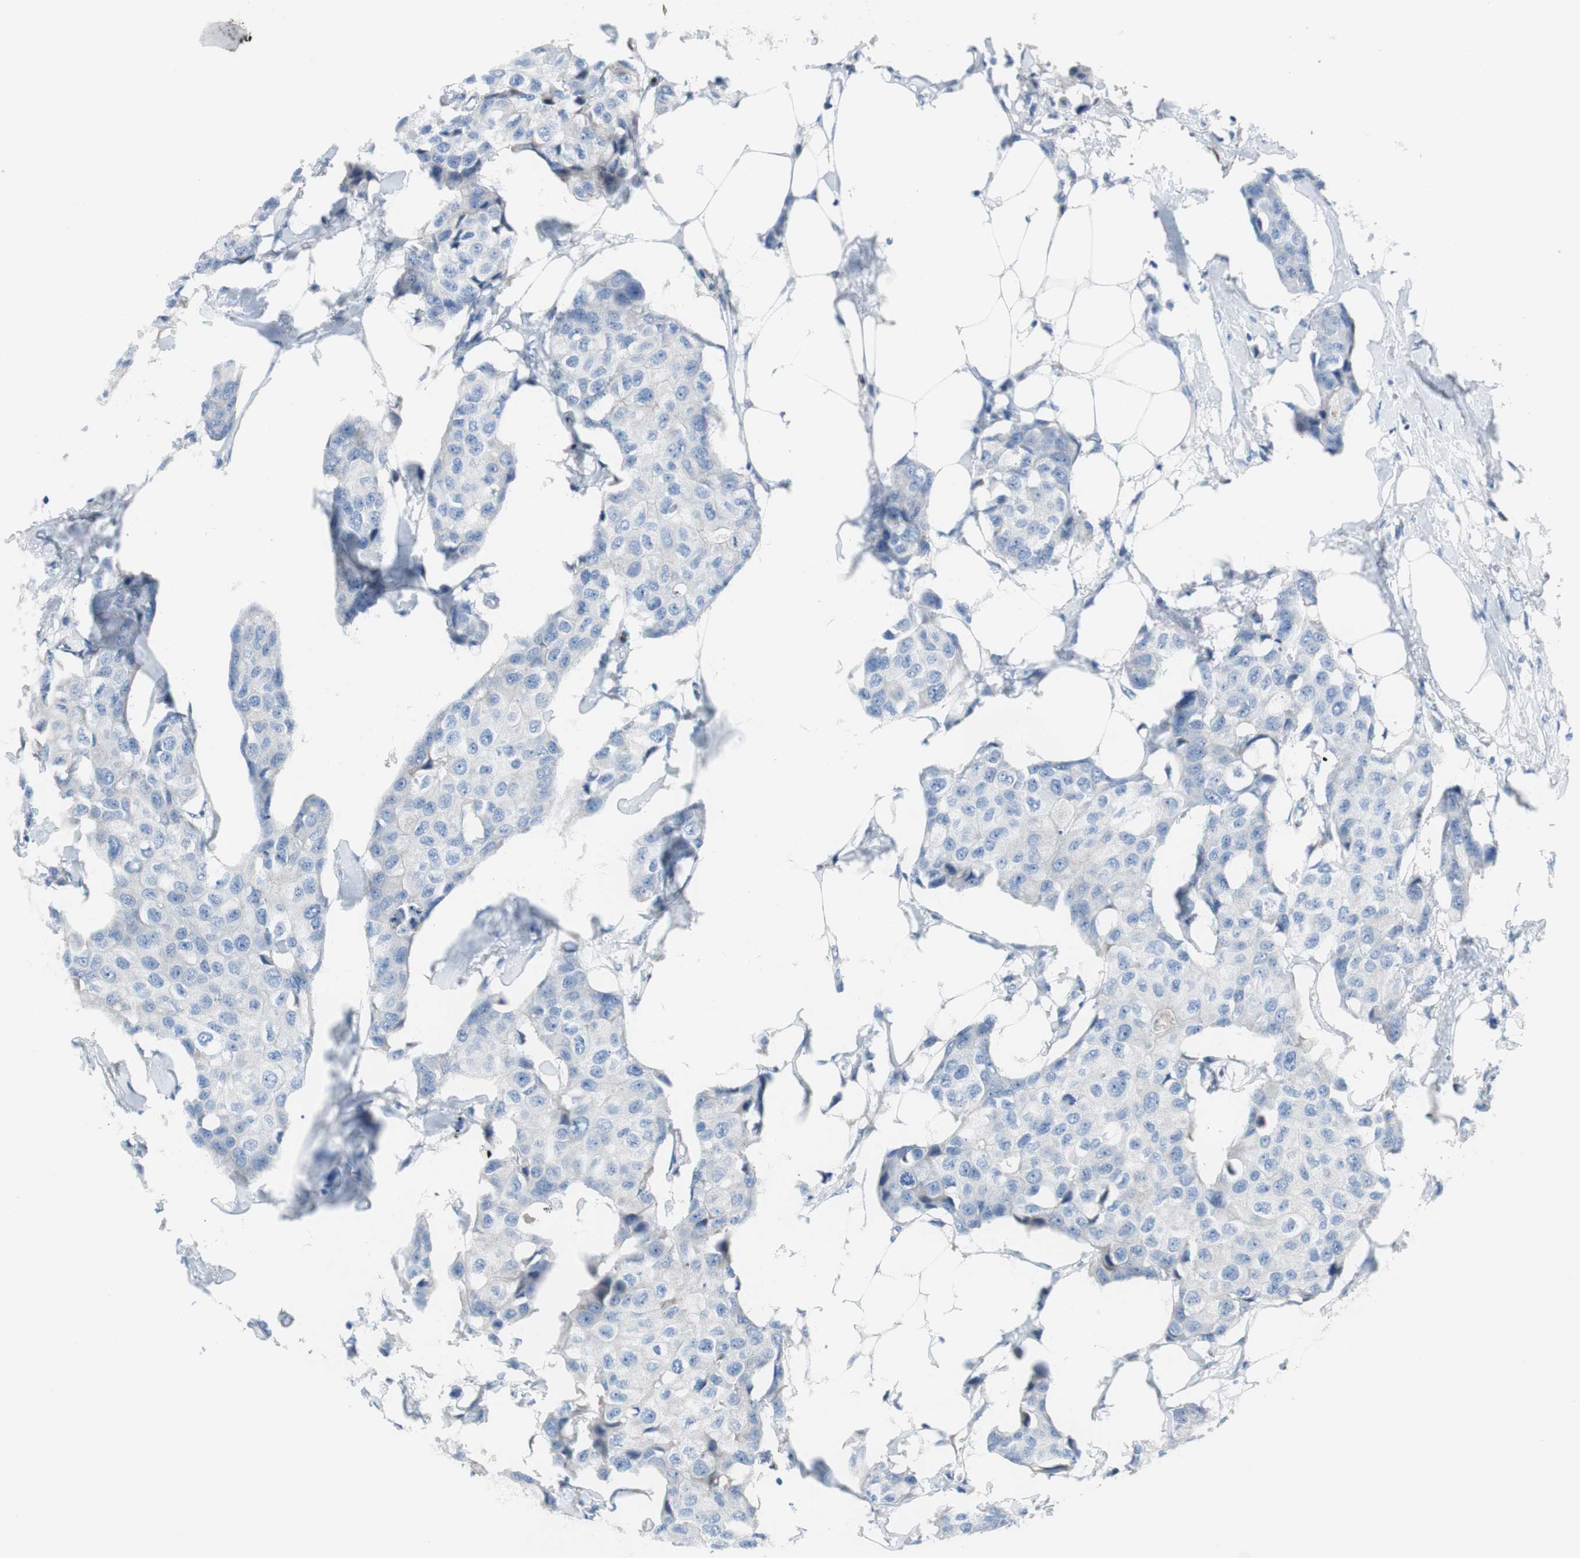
{"staining": {"intensity": "negative", "quantity": "none", "location": "none"}, "tissue": "breast cancer", "cell_type": "Tumor cells", "image_type": "cancer", "snomed": [{"axis": "morphology", "description": "Duct carcinoma"}, {"axis": "topography", "description": "Breast"}], "caption": "Human breast intraductal carcinoma stained for a protein using IHC demonstrates no expression in tumor cells.", "gene": "KANSL1", "patient": {"sex": "female", "age": 80}}